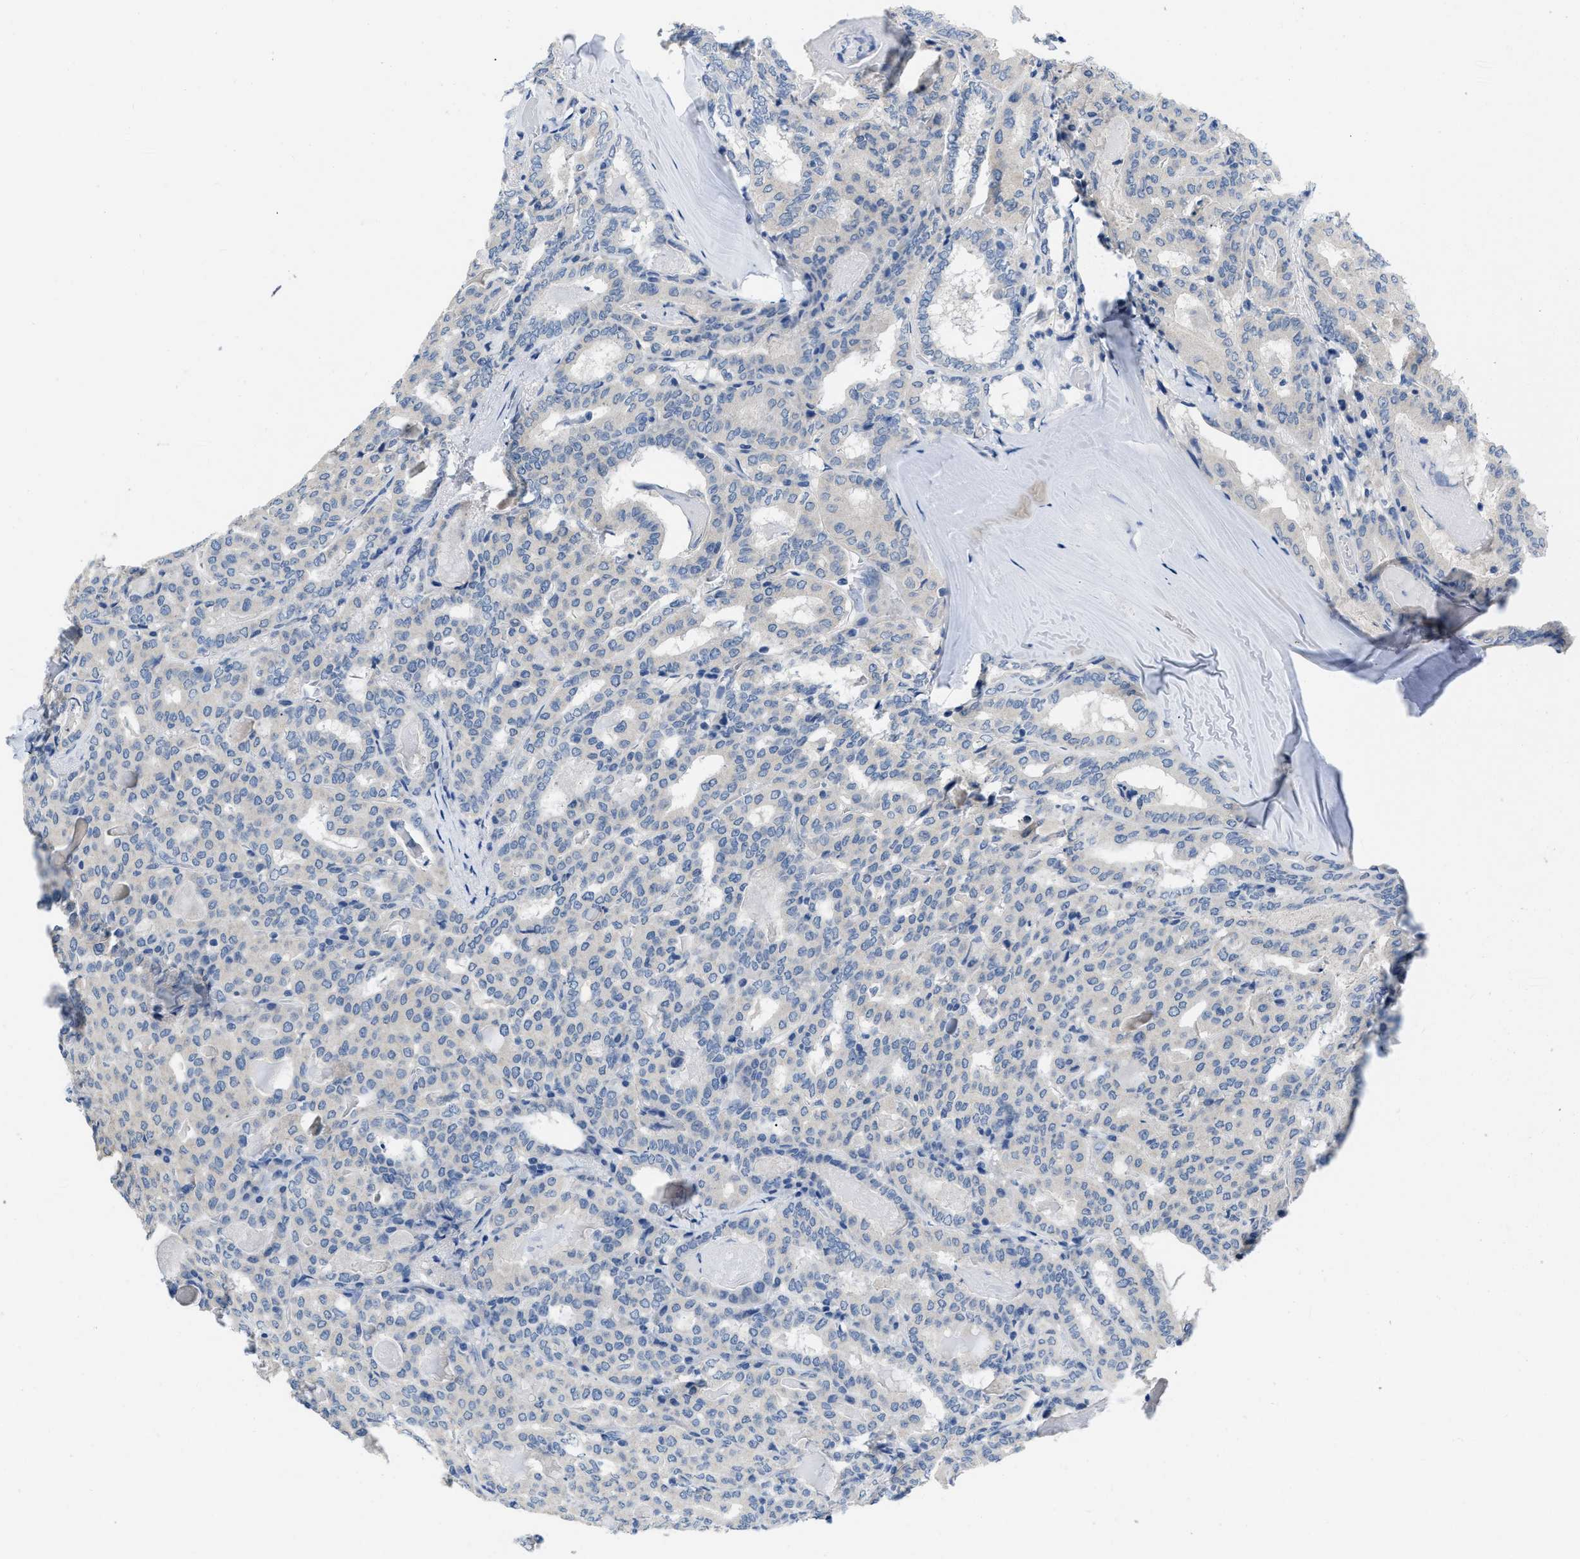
{"staining": {"intensity": "negative", "quantity": "none", "location": "none"}, "tissue": "thyroid cancer", "cell_type": "Tumor cells", "image_type": "cancer", "snomed": [{"axis": "morphology", "description": "Papillary adenocarcinoma, NOS"}, {"axis": "topography", "description": "Thyroid gland"}], "caption": "Protein analysis of thyroid cancer (papillary adenocarcinoma) shows no significant positivity in tumor cells.", "gene": "PYY", "patient": {"sex": "female", "age": 42}}